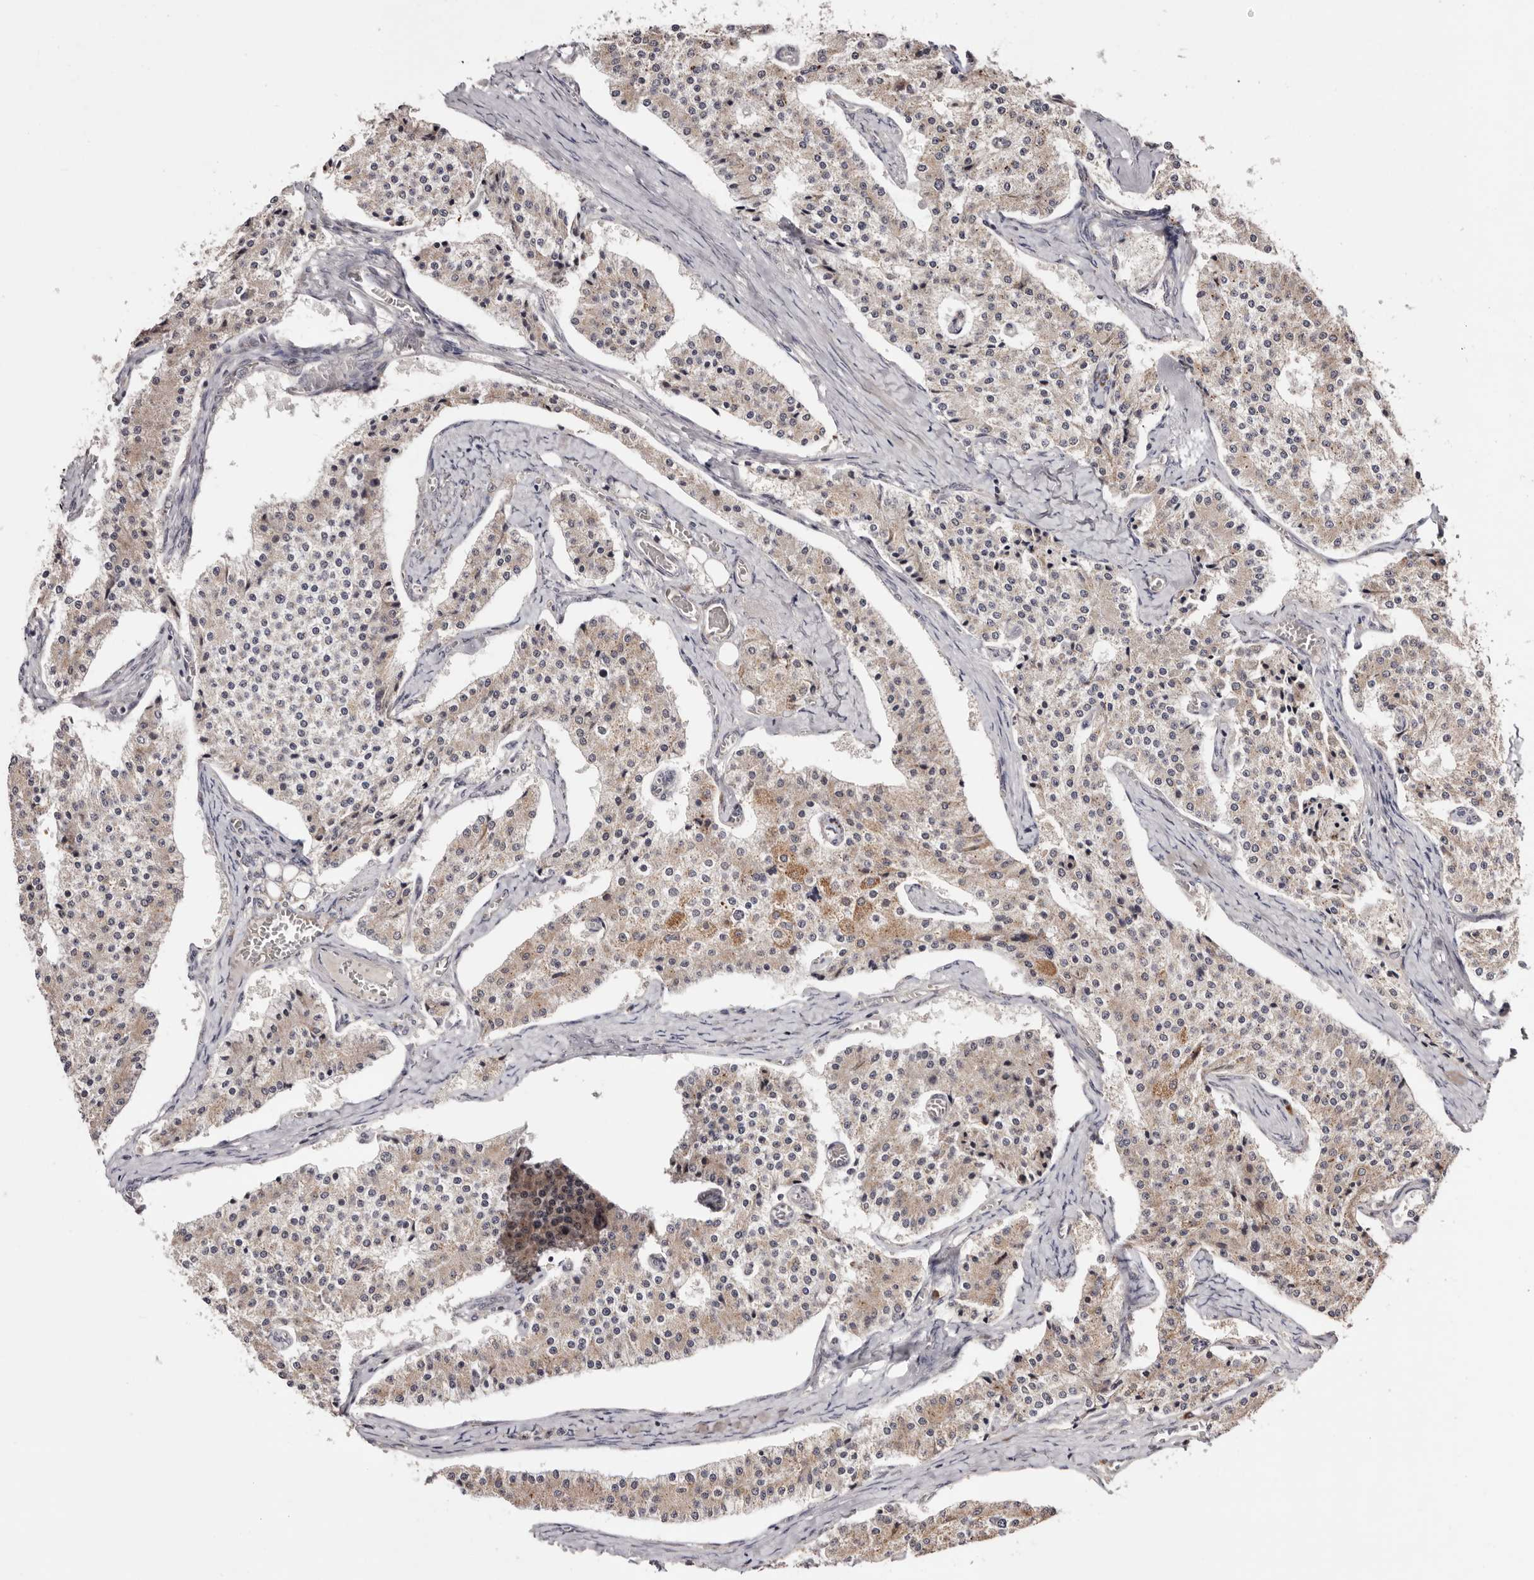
{"staining": {"intensity": "moderate", "quantity": "<25%", "location": "cytoplasmic/membranous"}, "tissue": "carcinoid", "cell_type": "Tumor cells", "image_type": "cancer", "snomed": [{"axis": "morphology", "description": "Carcinoid, malignant, NOS"}, {"axis": "topography", "description": "Colon"}], "caption": "The image exhibits a brown stain indicating the presence of a protein in the cytoplasmic/membranous of tumor cells in carcinoid (malignant).", "gene": "EGR3", "patient": {"sex": "female", "age": 52}}